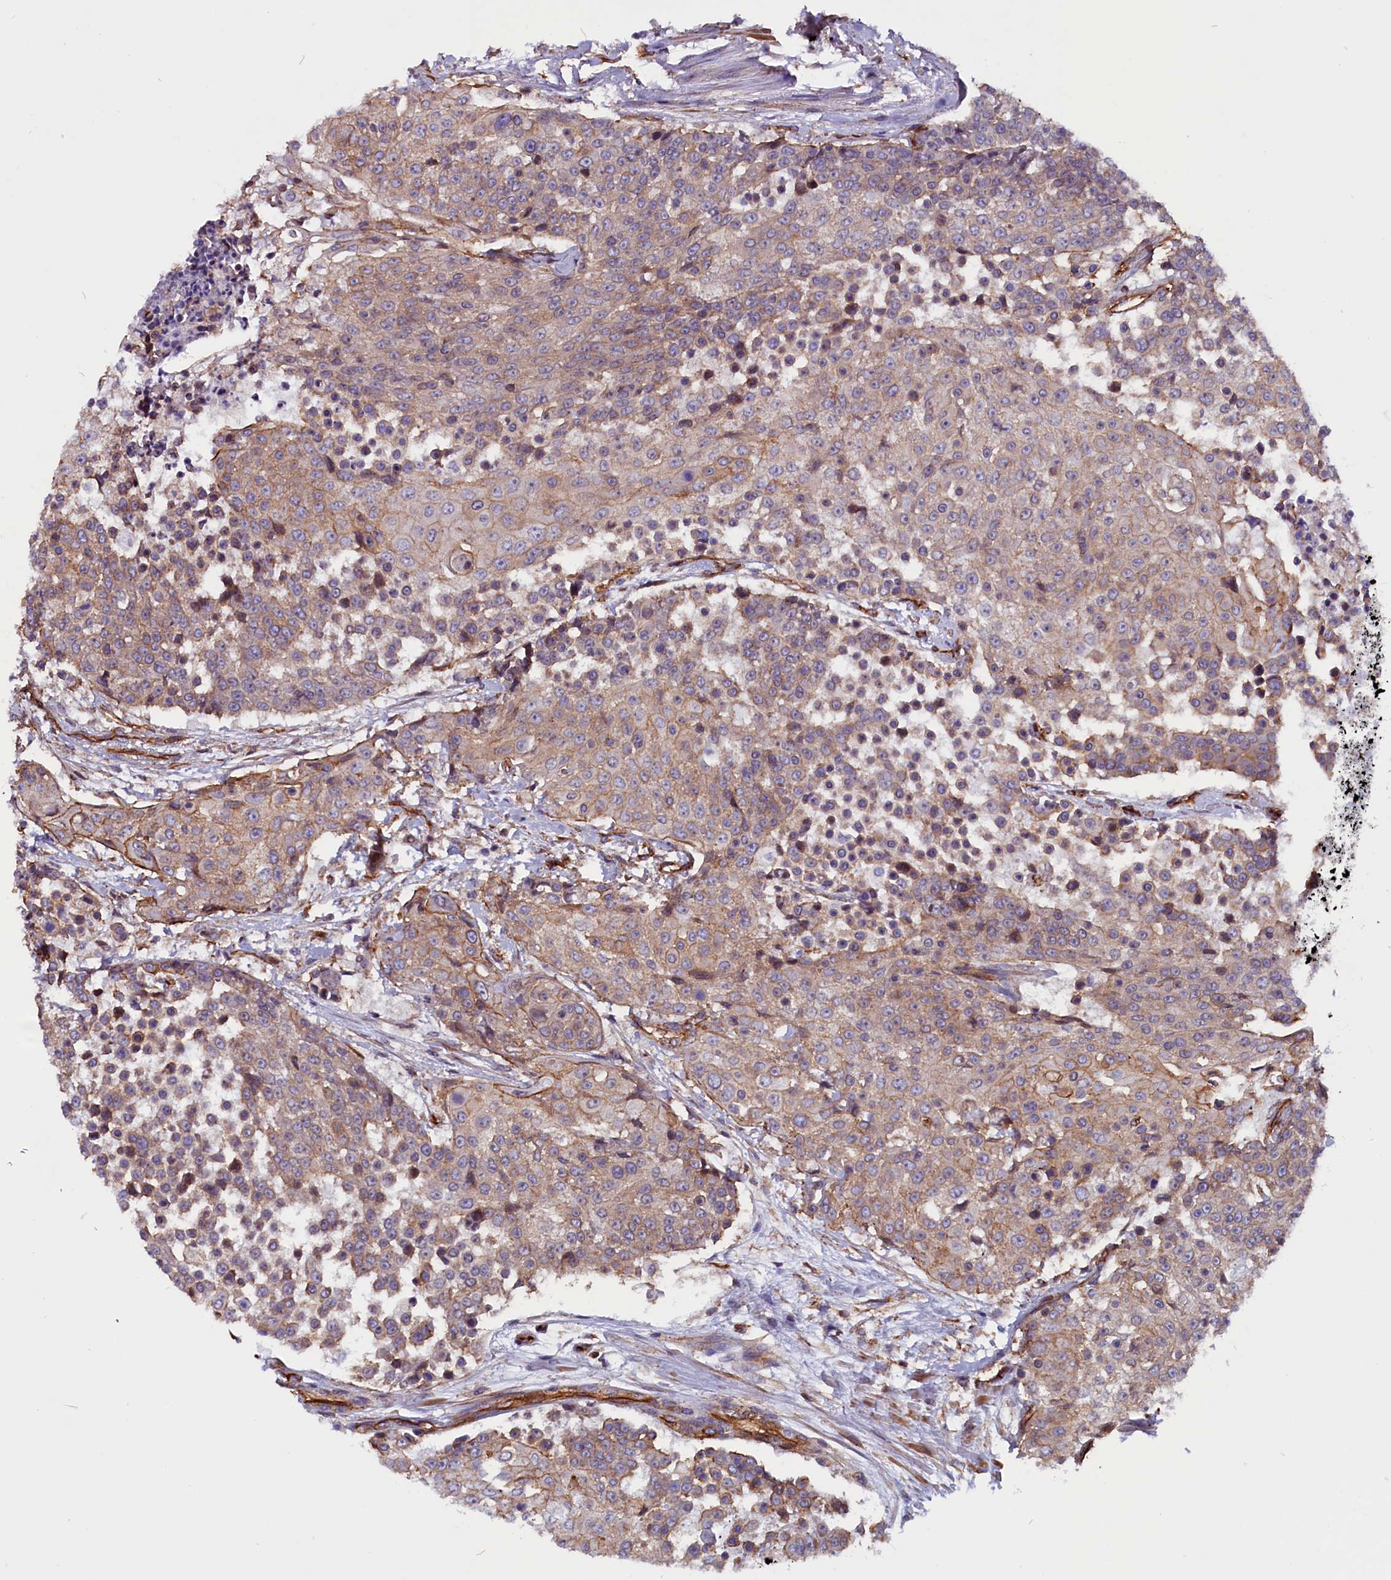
{"staining": {"intensity": "weak", "quantity": "25%-75%", "location": "cytoplasmic/membranous"}, "tissue": "urothelial cancer", "cell_type": "Tumor cells", "image_type": "cancer", "snomed": [{"axis": "morphology", "description": "Urothelial carcinoma, High grade"}, {"axis": "topography", "description": "Urinary bladder"}], "caption": "High-grade urothelial carcinoma stained for a protein (brown) reveals weak cytoplasmic/membranous positive expression in about 25%-75% of tumor cells.", "gene": "ZNF749", "patient": {"sex": "female", "age": 63}}